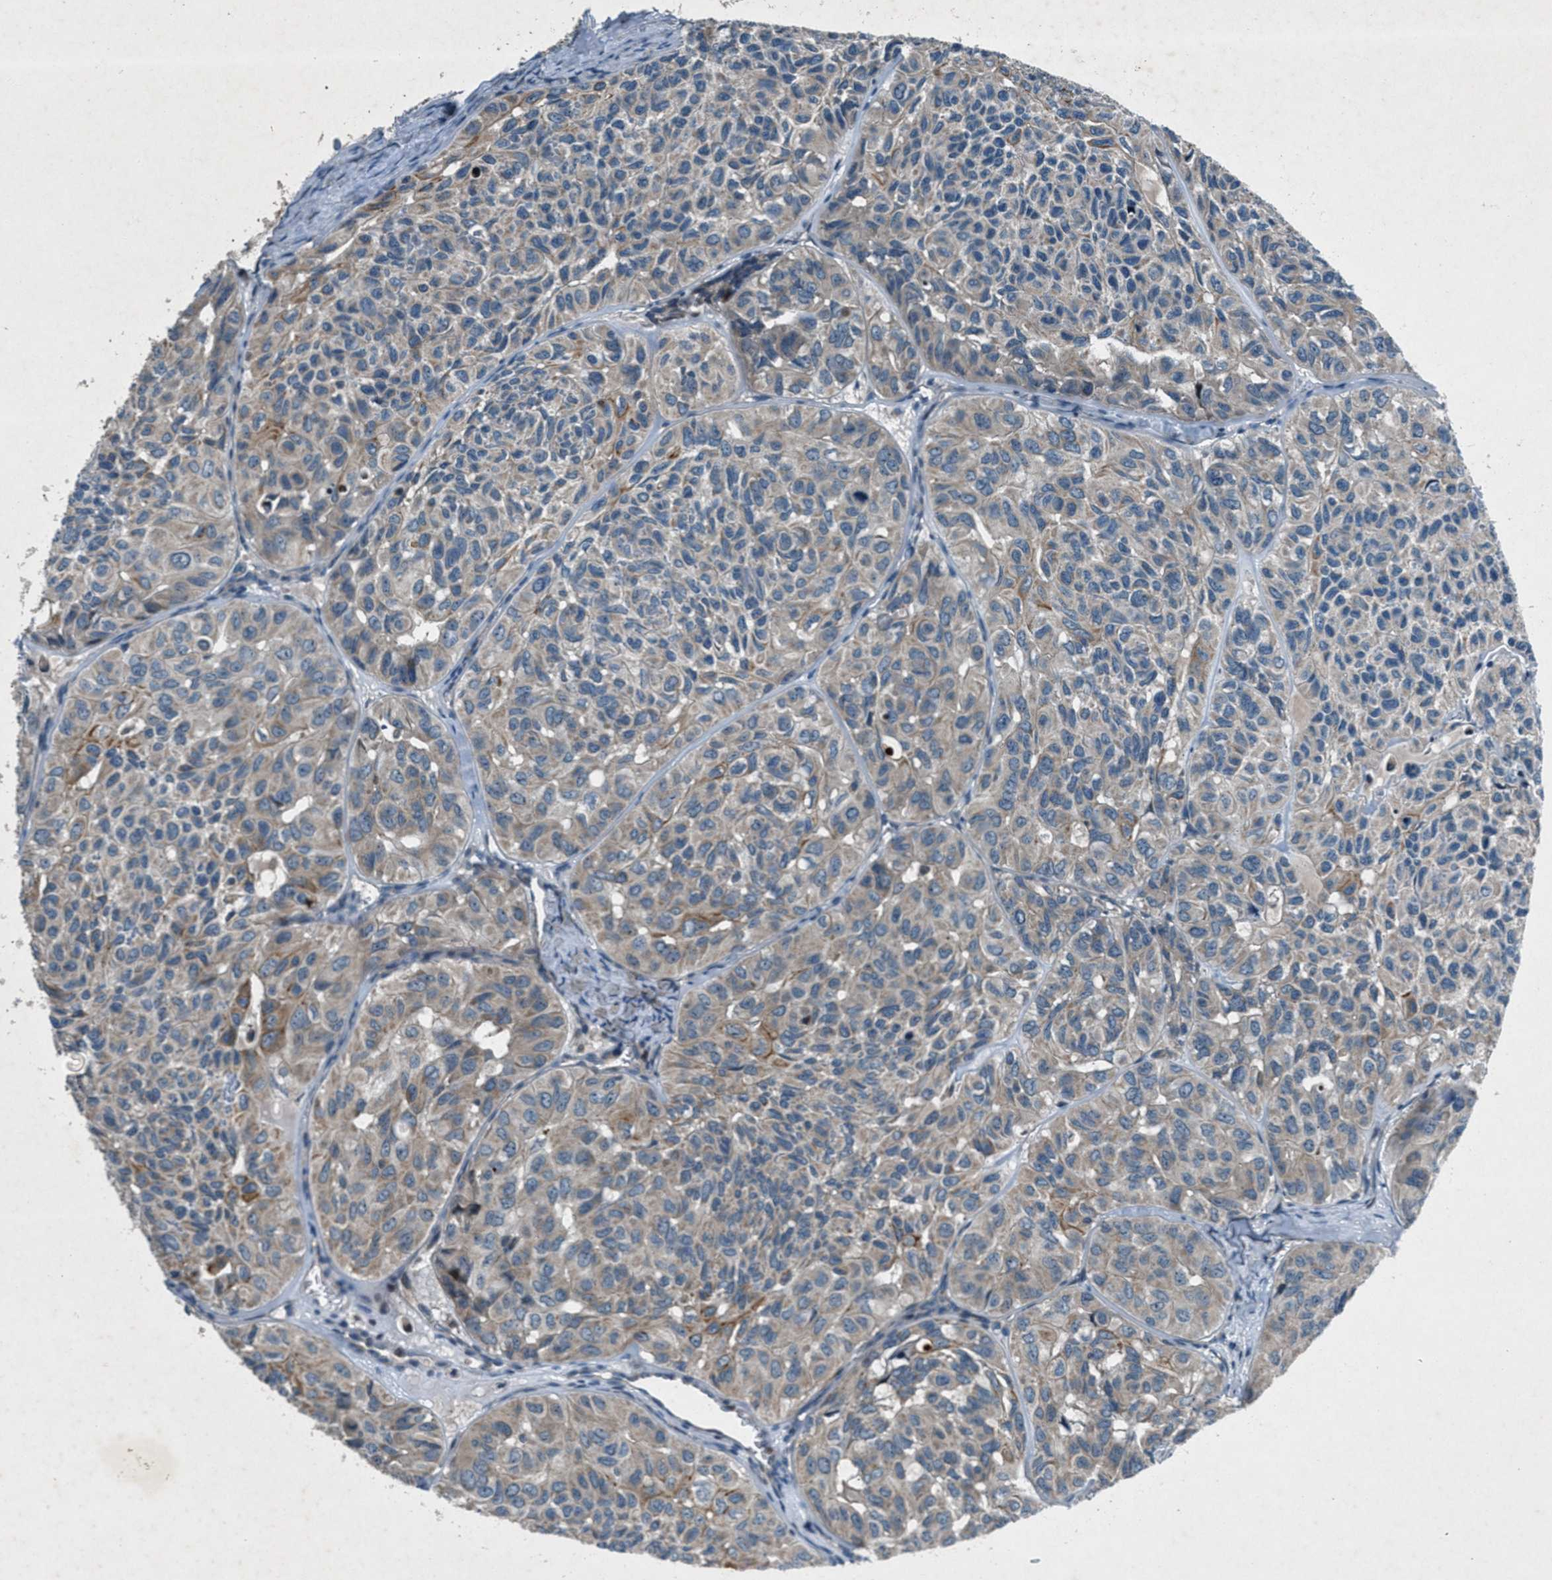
{"staining": {"intensity": "moderate", "quantity": "<25%", "location": "cytoplasmic/membranous"}, "tissue": "head and neck cancer", "cell_type": "Tumor cells", "image_type": "cancer", "snomed": [{"axis": "morphology", "description": "Adenocarcinoma, NOS"}, {"axis": "topography", "description": "Salivary gland, NOS"}, {"axis": "topography", "description": "Head-Neck"}], "caption": "DAB immunohistochemical staining of human head and neck adenocarcinoma exhibits moderate cytoplasmic/membranous protein staining in about <25% of tumor cells.", "gene": "CLEC2D", "patient": {"sex": "female", "age": 76}}